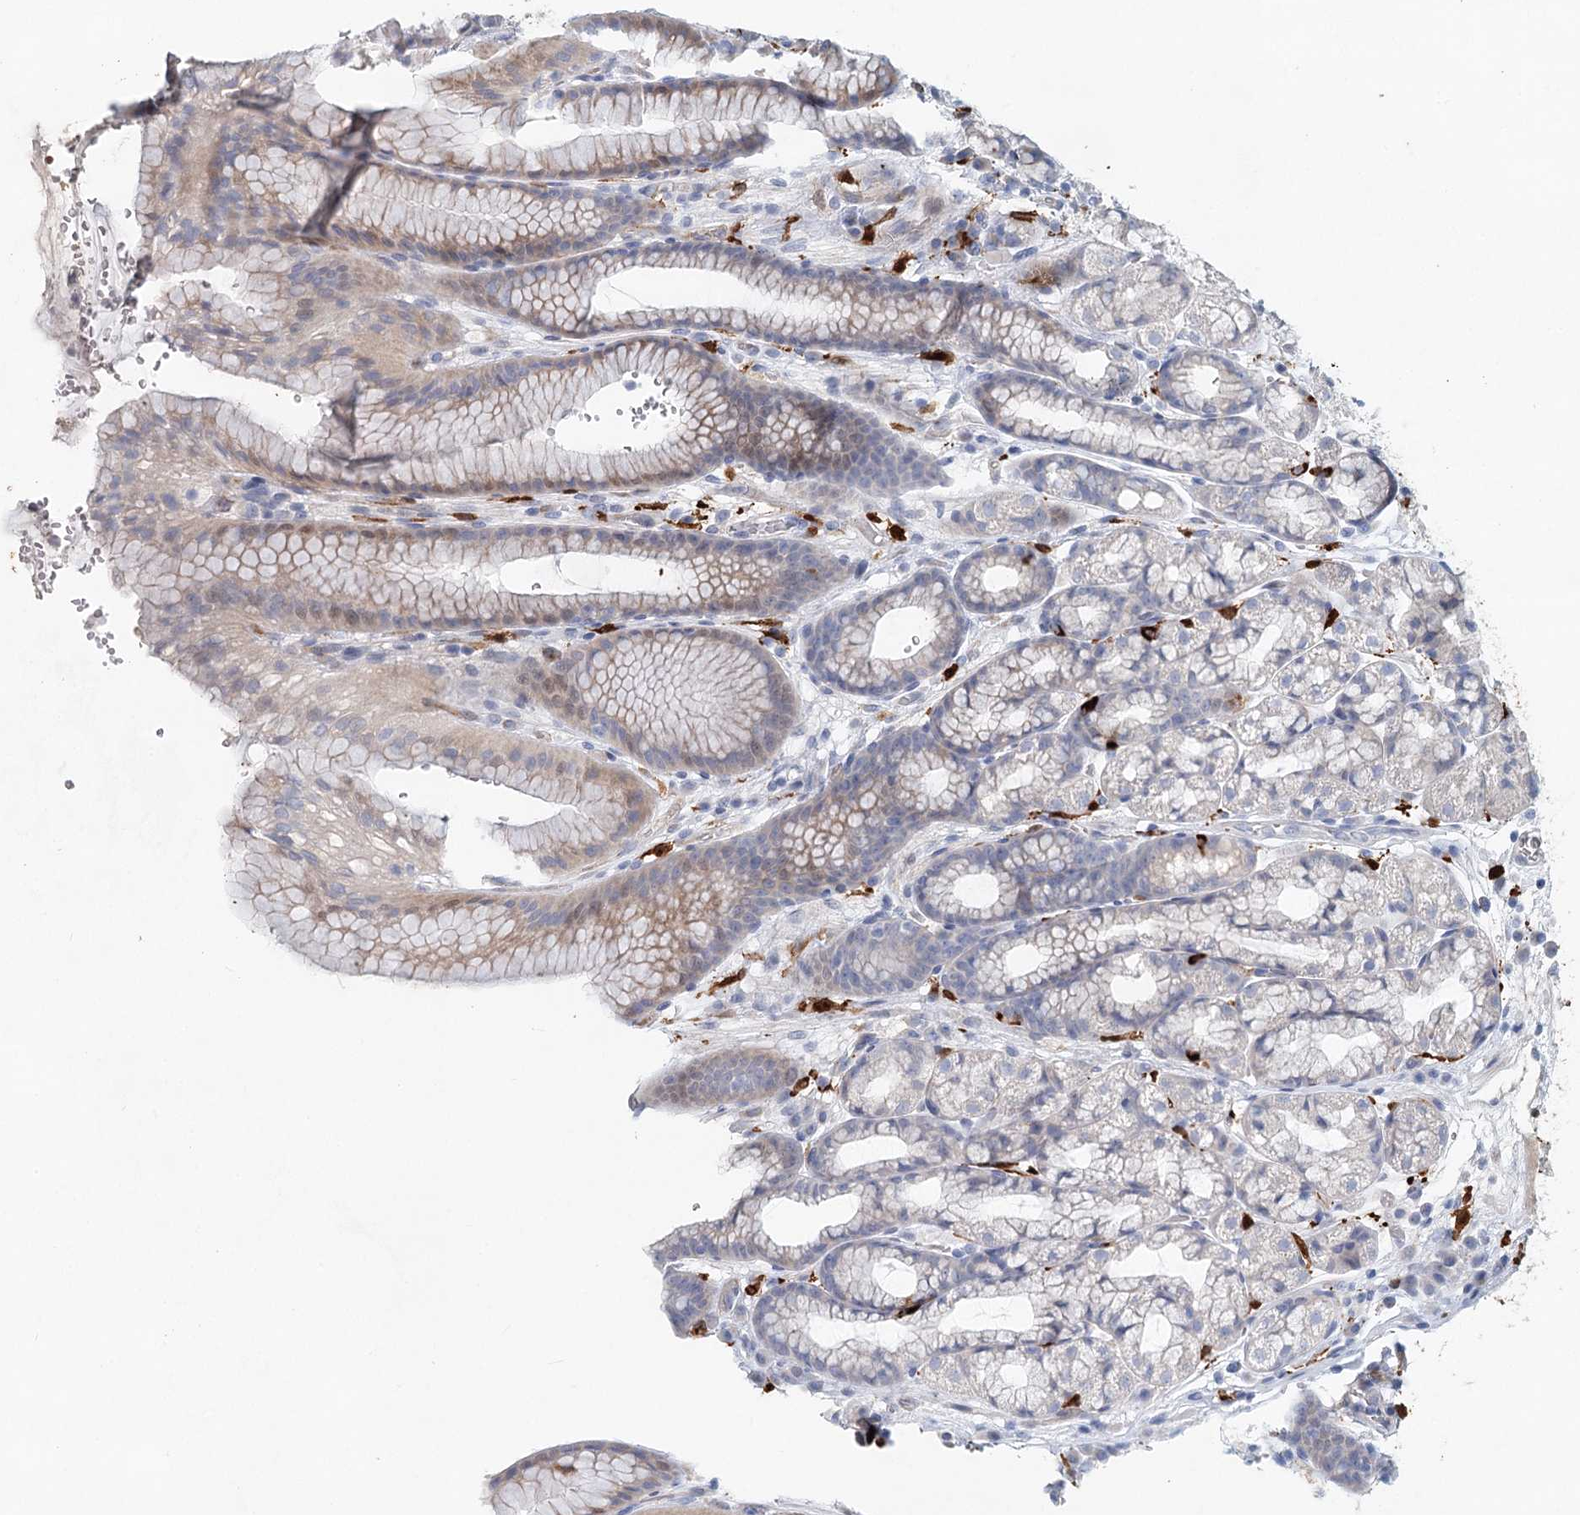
{"staining": {"intensity": "strong", "quantity": "<25%", "location": "cytoplasmic/membranous"}, "tissue": "stomach", "cell_type": "Glandular cells", "image_type": "normal", "snomed": [{"axis": "morphology", "description": "Normal tissue, NOS"}, {"axis": "morphology", "description": "Adenocarcinoma, NOS"}, {"axis": "topography", "description": "Stomach"}], "caption": "Protein positivity by immunohistochemistry shows strong cytoplasmic/membranous staining in about <25% of glandular cells in normal stomach. (DAB IHC, brown staining for protein, blue staining for nuclei).", "gene": "SLC19A3", "patient": {"sex": "male", "age": 57}}